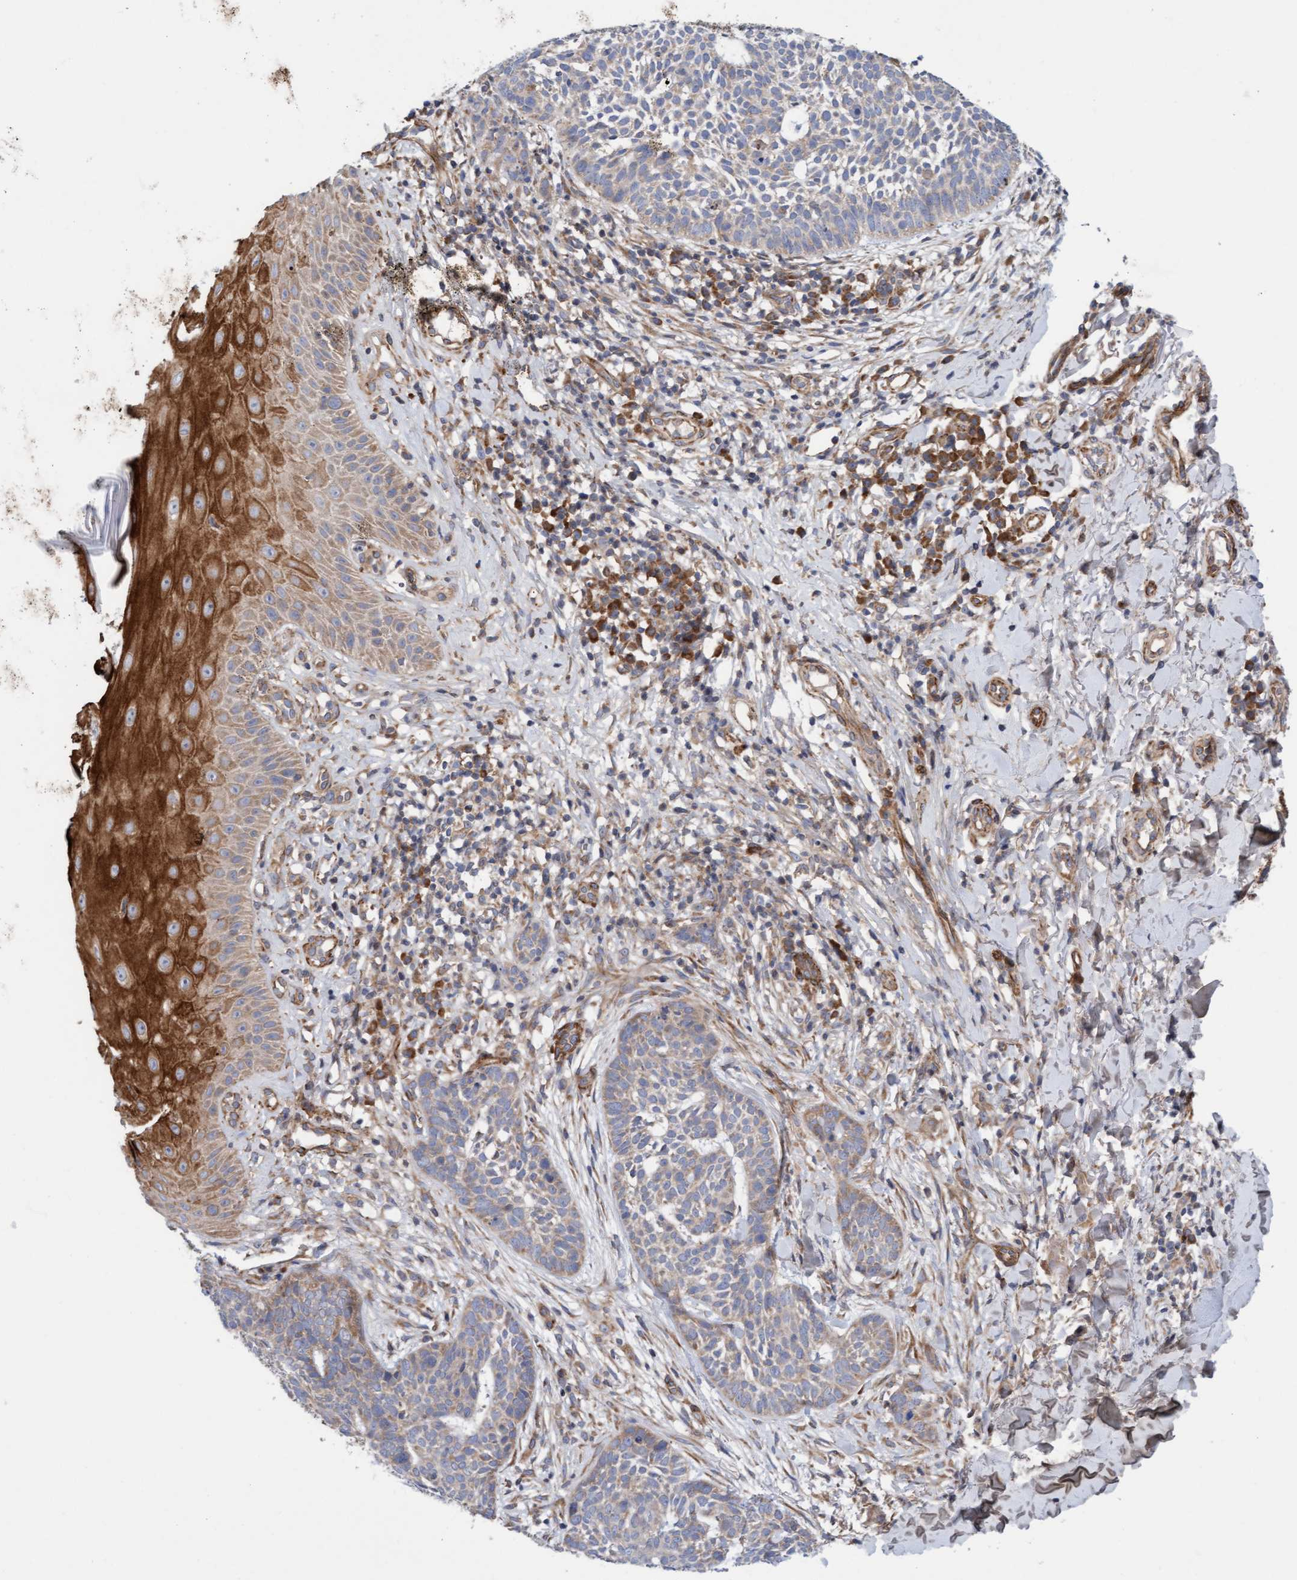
{"staining": {"intensity": "weak", "quantity": "25%-75%", "location": "cytoplasmic/membranous"}, "tissue": "skin cancer", "cell_type": "Tumor cells", "image_type": "cancer", "snomed": [{"axis": "morphology", "description": "Normal tissue, NOS"}, {"axis": "morphology", "description": "Basal cell carcinoma"}, {"axis": "topography", "description": "Skin"}], "caption": "Protein expression analysis of human skin basal cell carcinoma reveals weak cytoplasmic/membranous expression in about 25%-75% of tumor cells.", "gene": "CDK5RAP3", "patient": {"sex": "male", "age": 67}}